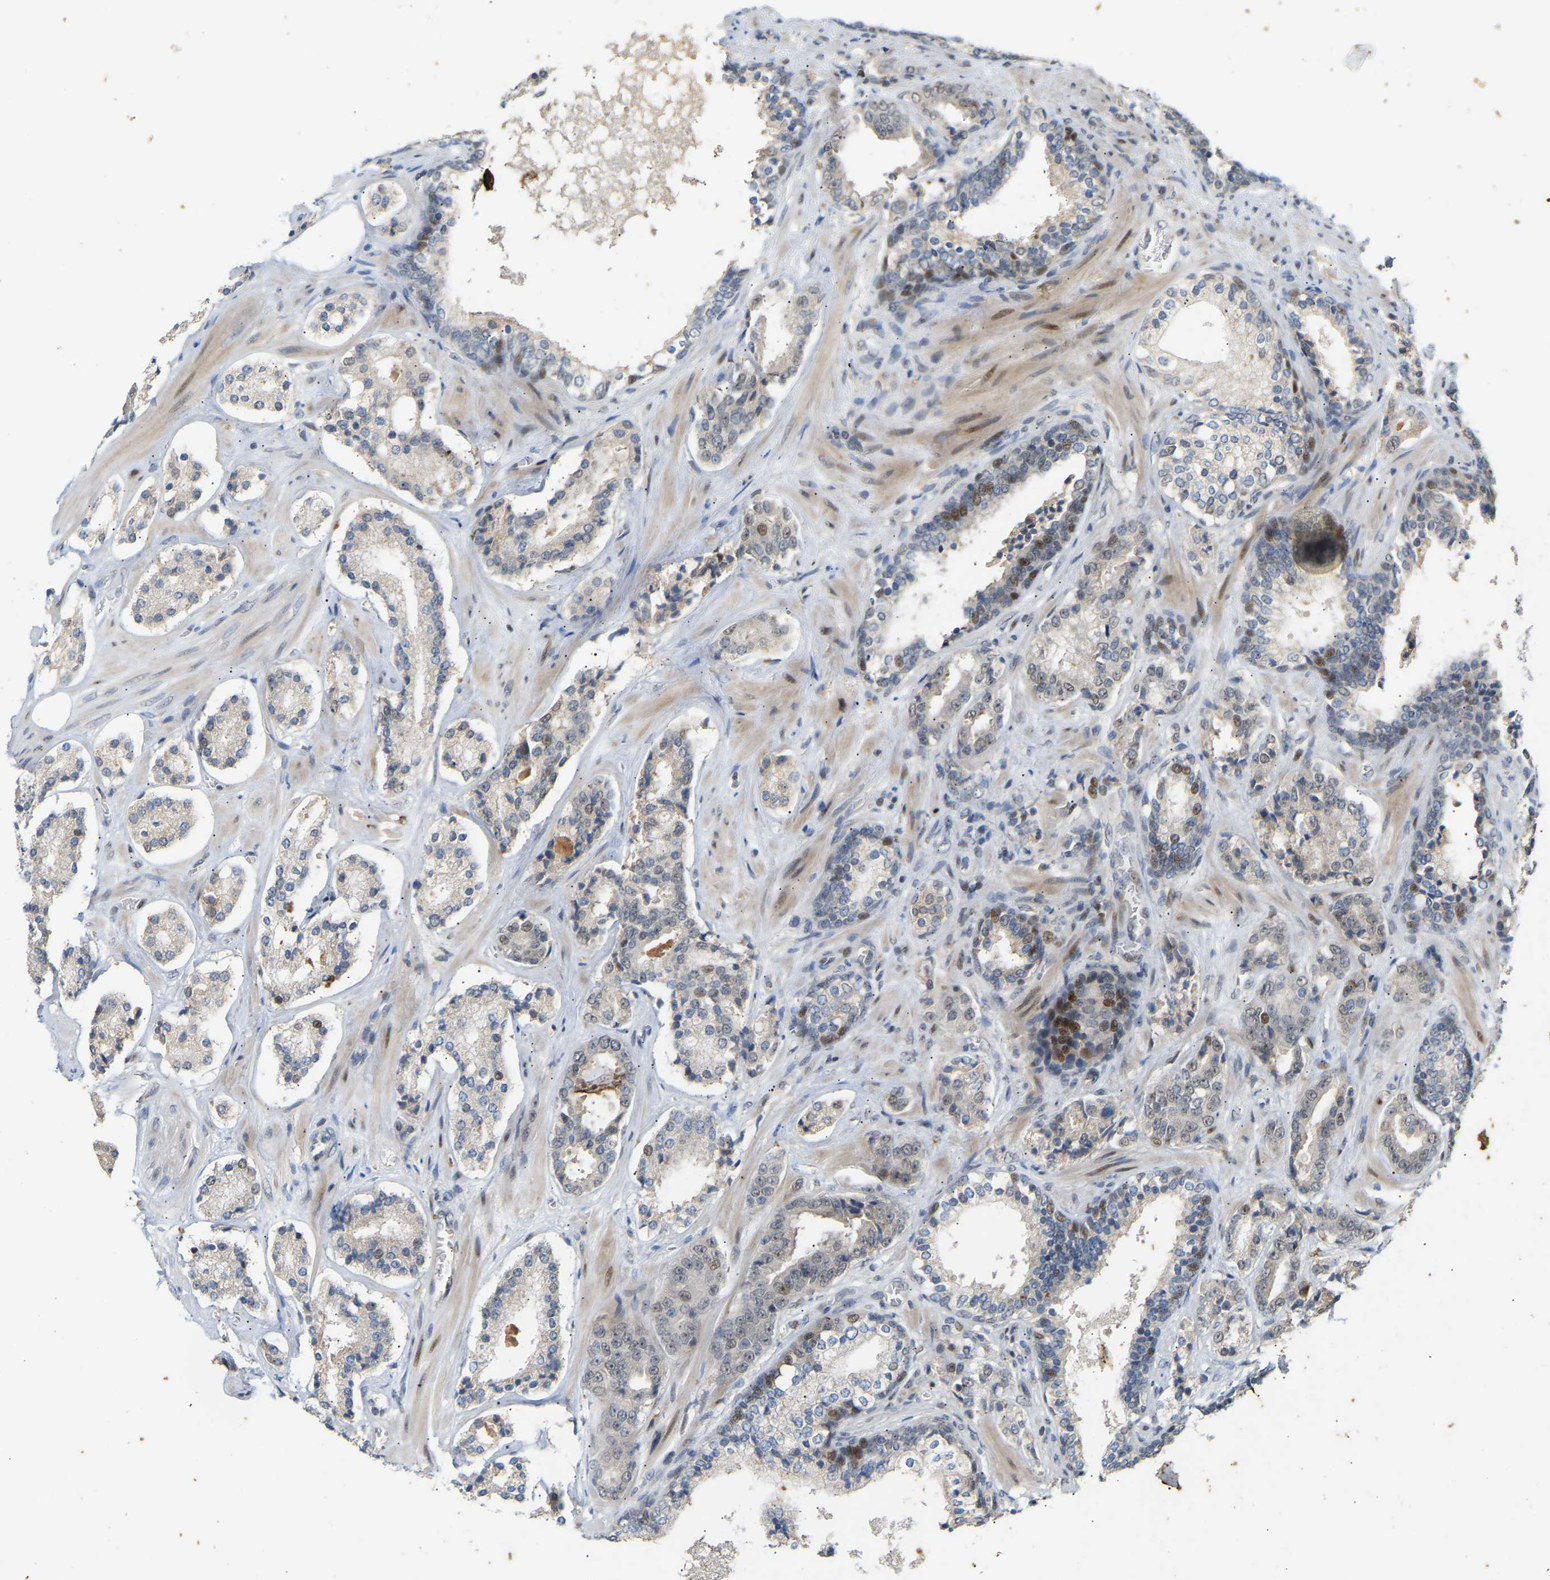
{"staining": {"intensity": "moderate", "quantity": "<25%", "location": "nuclear"}, "tissue": "prostate cancer", "cell_type": "Tumor cells", "image_type": "cancer", "snomed": [{"axis": "morphology", "description": "Adenocarcinoma, High grade"}, {"axis": "topography", "description": "Prostate"}], "caption": "A low amount of moderate nuclear staining is seen in about <25% of tumor cells in prostate adenocarcinoma (high-grade) tissue.", "gene": "PTPN4", "patient": {"sex": "male", "age": 60}}